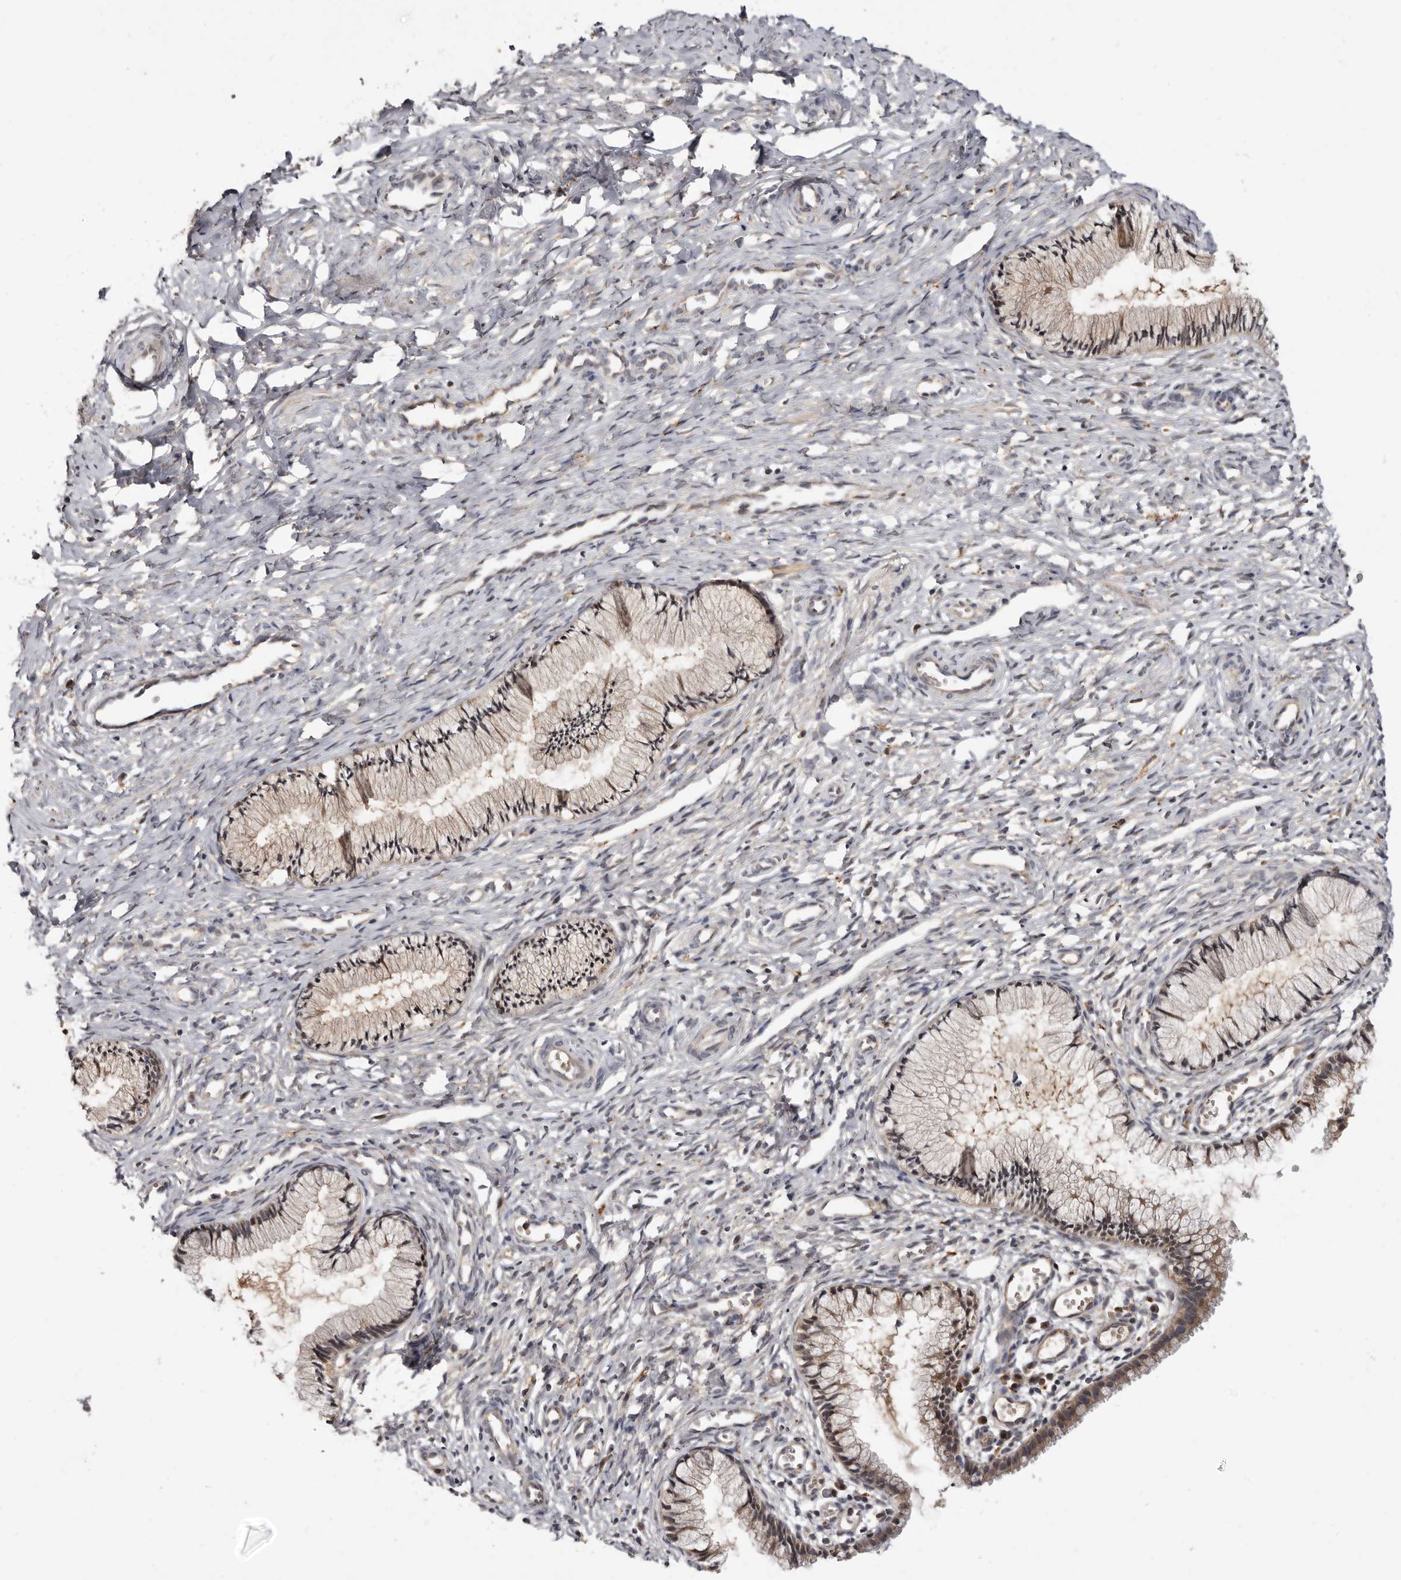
{"staining": {"intensity": "weak", "quantity": "25%-75%", "location": "cytoplasmic/membranous"}, "tissue": "cervix", "cell_type": "Glandular cells", "image_type": "normal", "snomed": [{"axis": "morphology", "description": "Normal tissue, NOS"}, {"axis": "topography", "description": "Cervix"}], "caption": "Unremarkable cervix shows weak cytoplasmic/membranous staining in about 25%-75% of glandular cells, visualized by immunohistochemistry. Nuclei are stained in blue.", "gene": "INAVA", "patient": {"sex": "female", "age": 27}}